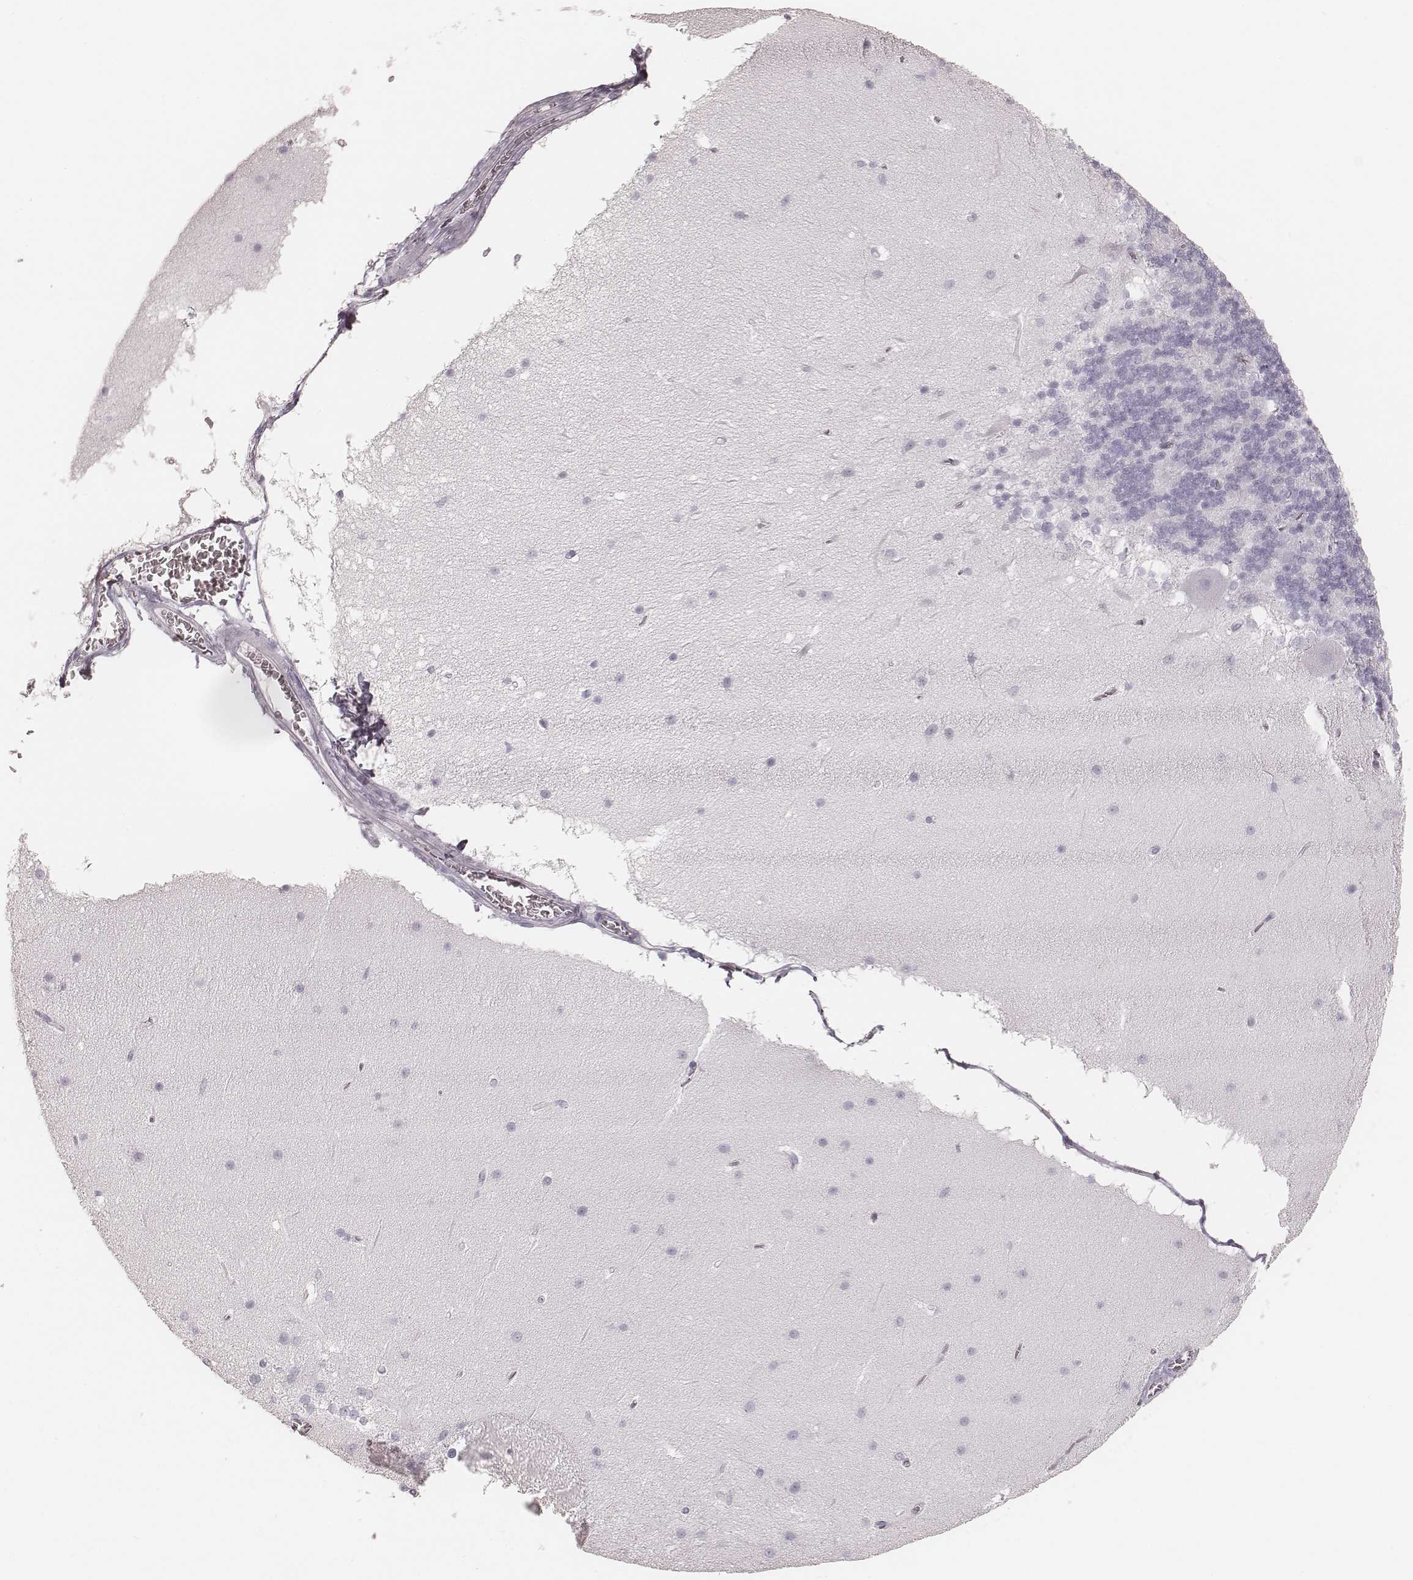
{"staining": {"intensity": "negative", "quantity": "none", "location": "none"}, "tissue": "cerebellum", "cell_type": "Cells in granular layer", "image_type": "normal", "snomed": [{"axis": "morphology", "description": "Normal tissue, NOS"}, {"axis": "topography", "description": "Cerebellum"}], "caption": "Immunohistochemistry (IHC) of benign cerebellum shows no expression in cells in granular layer. (Stains: DAB immunohistochemistry (IHC) with hematoxylin counter stain, Microscopy: brightfield microscopy at high magnification).", "gene": "KRT82", "patient": {"sex": "female", "age": 19}}